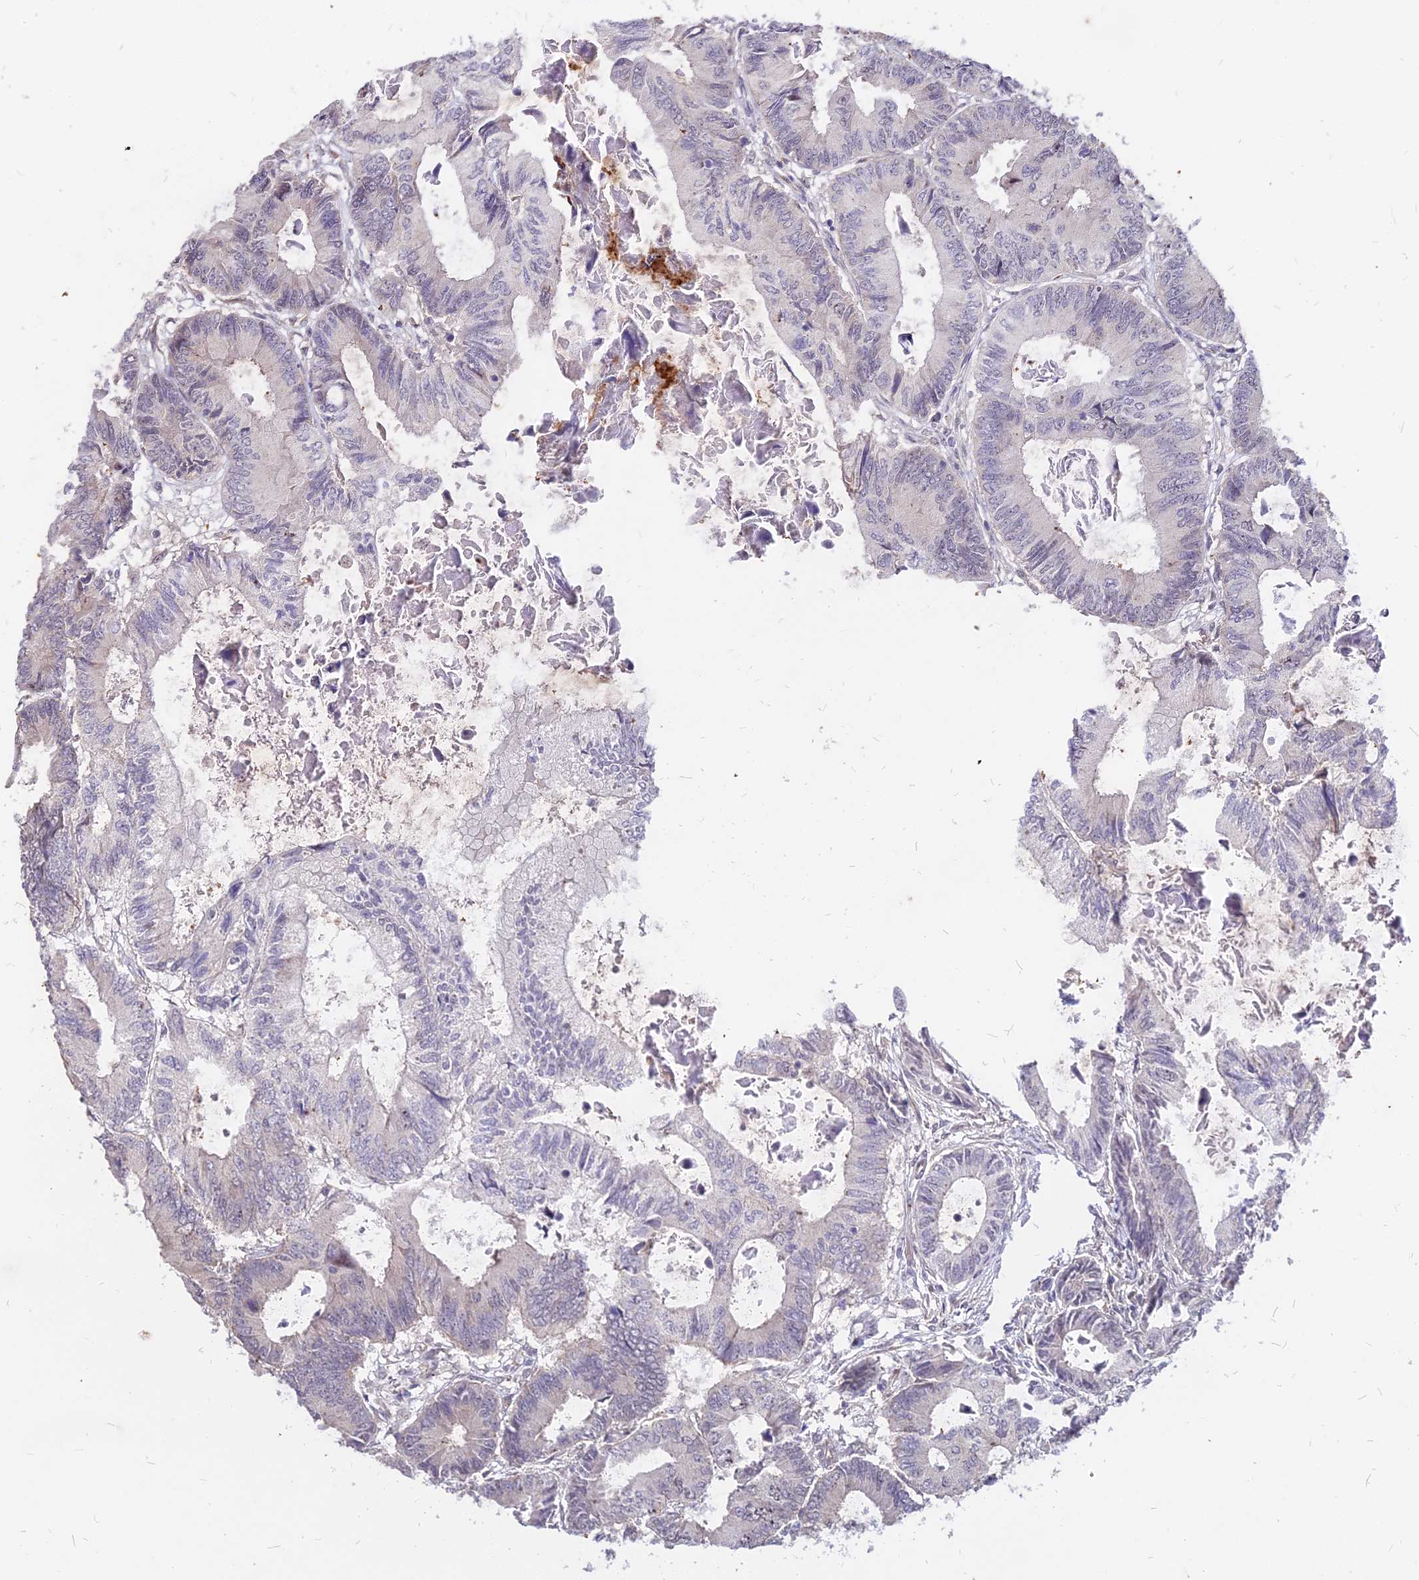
{"staining": {"intensity": "negative", "quantity": "none", "location": "none"}, "tissue": "colorectal cancer", "cell_type": "Tumor cells", "image_type": "cancer", "snomed": [{"axis": "morphology", "description": "Adenocarcinoma, NOS"}, {"axis": "topography", "description": "Colon"}], "caption": "There is no significant expression in tumor cells of colorectal adenocarcinoma.", "gene": "C11orf68", "patient": {"sex": "male", "age": 85}}